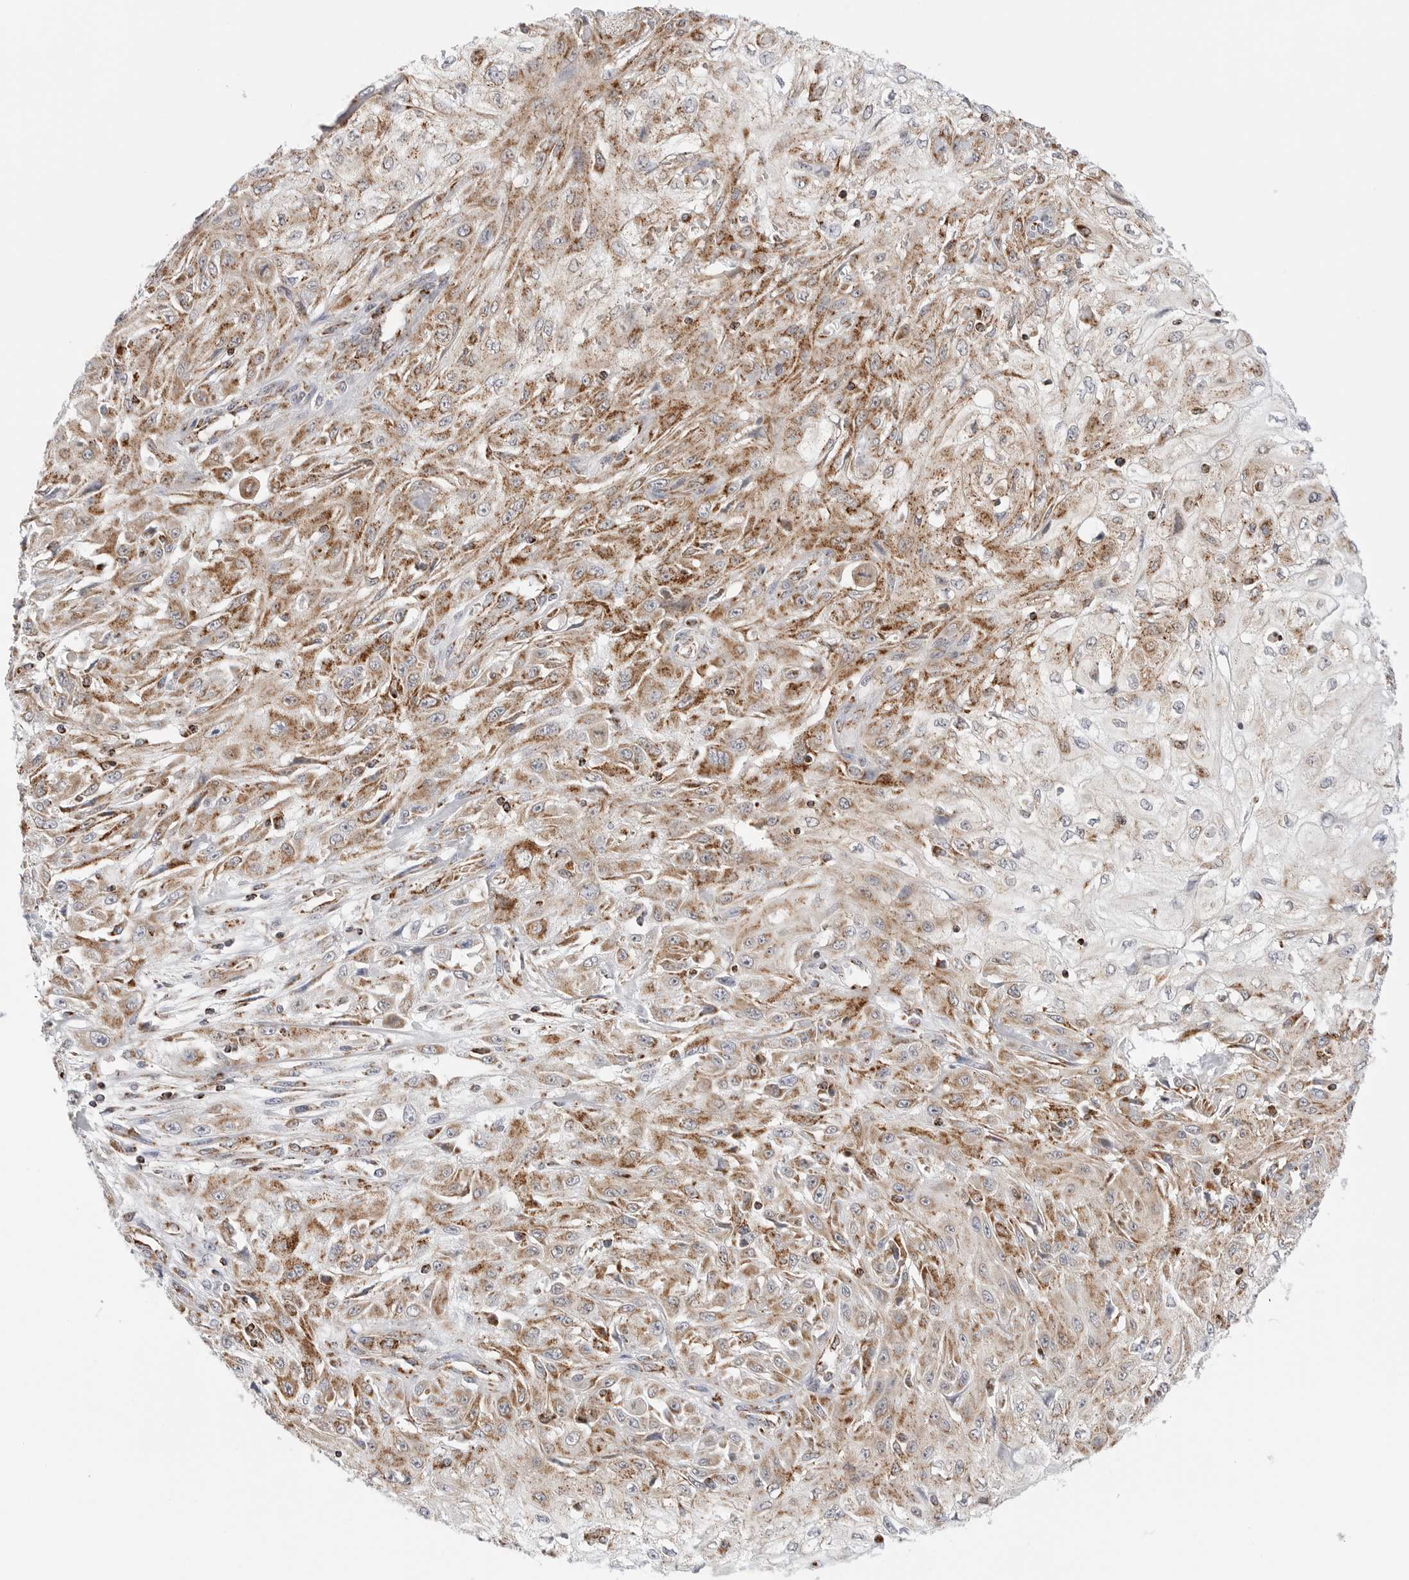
{"staining": {"intensity": "moderate", "quantity": ">75%", "location": "cytoplasmic/membranous"}, "tissue": "skin cancer", "cell_type": "Tumor cells", "image_type": "cancer", "snomed": [{"axis": "morphology", "description": "Squamous cell carcinoma, NOS"}, {"axis": "morphology", "description": "Squamous cell carcinoma, metastatic, NOS"}, {"axis": "topography", "description": "Skin"}, {"axis": "topography", "description": "Lymph node"}], "caption": "Immunohistochemical staining of human skin cancer exhibits medium levels of moderate cytoplasmic/membranous expression in approximately >75% of tumor cells.", "gene": "ATP5IF1", "patient": {"sex": "male", "age": 75}}